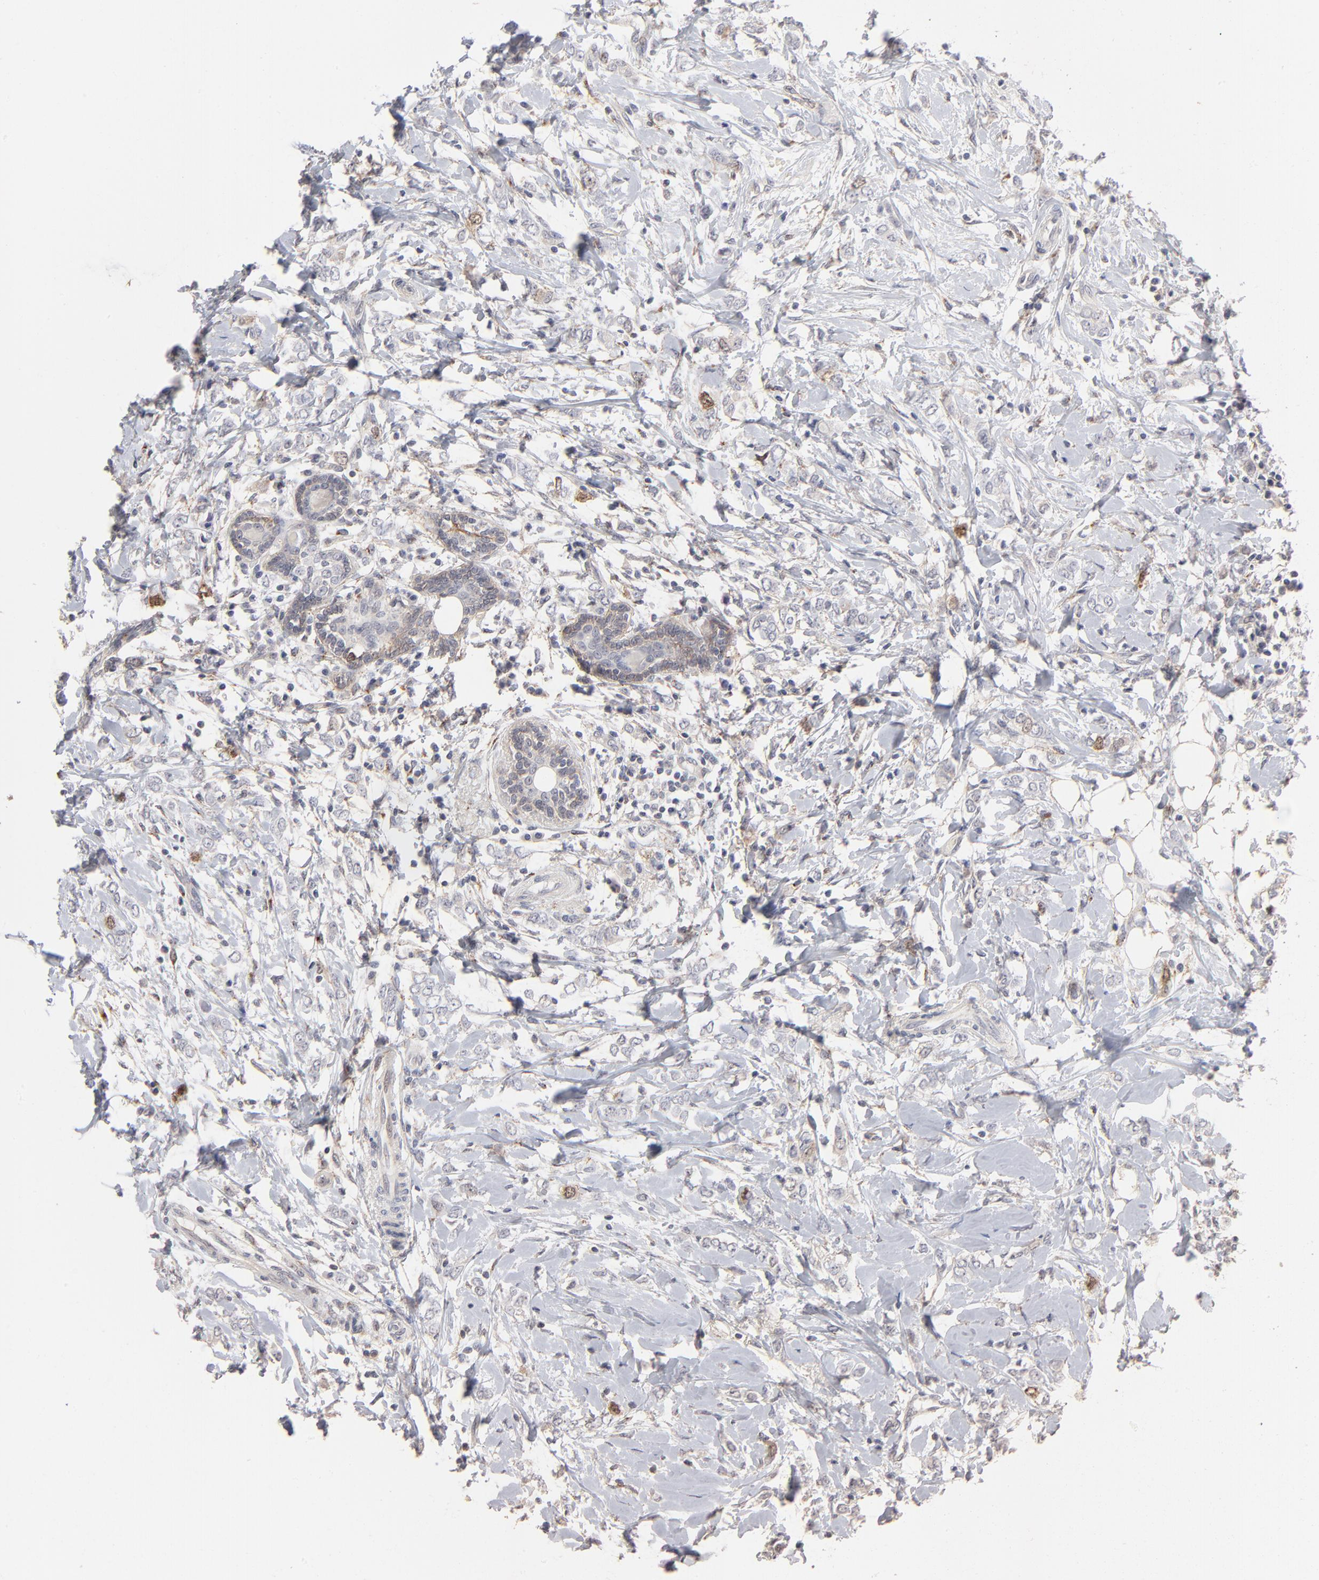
{"staining": {"intensity": "weak", "quantity": "<25%", "location": "cytoplasmic/membranous"}, "tissue": "breast cancer", "cell_type": "Tumor cells", "image_type": "cancer", "snomed": [{"axis": "morphology", "description": "Normal tissue, NOS"}, {"axis": "morphology", "description": "Lobular carcinoma"}, {"axis": "topography", "description": "Breast"}], "caption": "High magnification brightfield microscopy of breast cancer stained with DAB (brown) and counterstained with hematoxylin (blue): tumor cells show no significant expression.", "gene": "AURKA", "patient": {"sex": "female", "age": 47}}